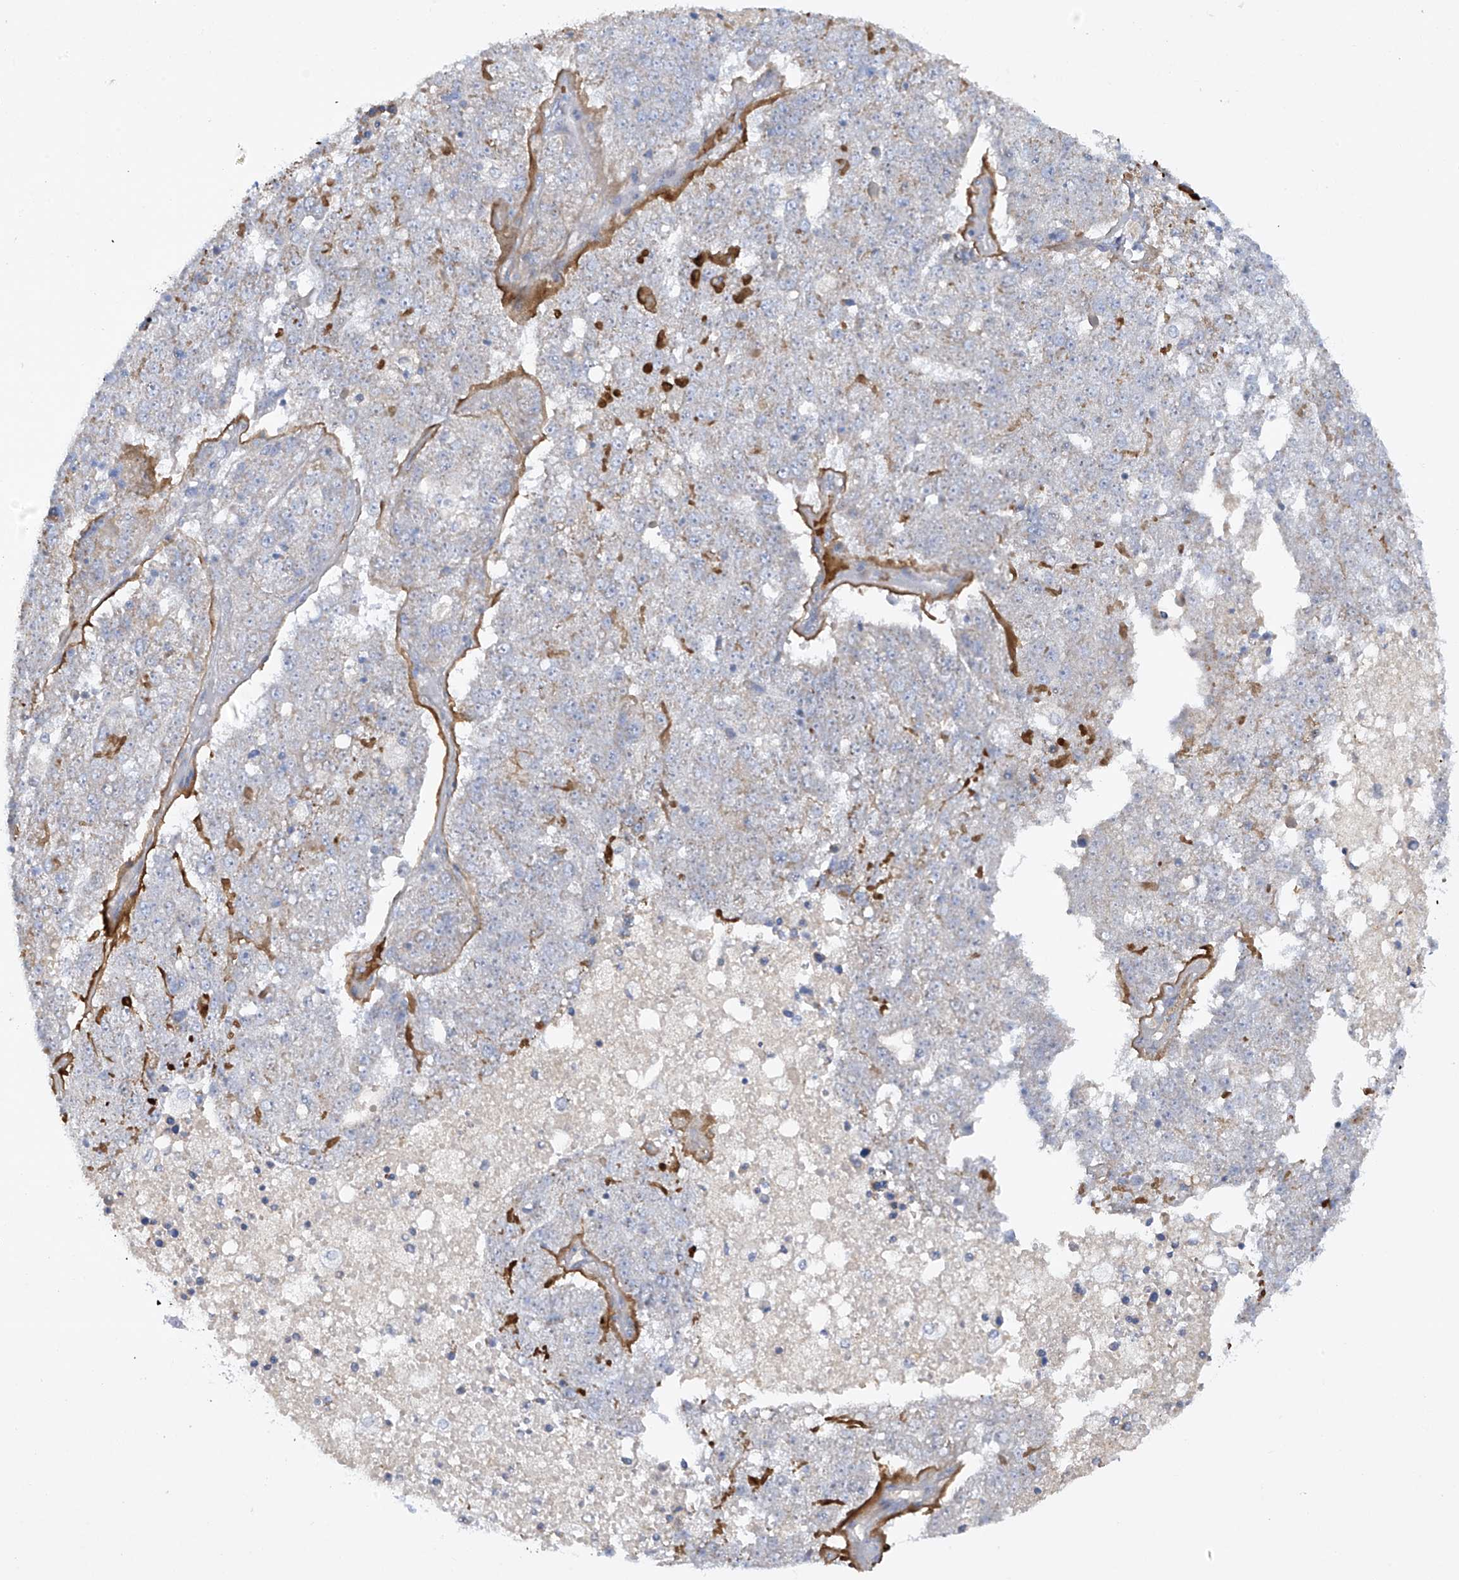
{"staining": {"intensity": "weak", "quantity": "<25%", "location": "cytoplasmic/membranous"}, "tissue": "pancreatic cancer", "cell_type": "Tumor cells", "image_type": "cancer", "snomed": [{"axis": "morphology", "description": "Adenocarcinoma, NOS"}, {"axis": "topography", "description": "Pancreas"}], "caption": "This is an IHC image of human pancreatic cancer (adenocarcinoma). There is no positivity in tumor cells.", "gene": "METTL18", "patient": {"sex": "female", "age": 61}}